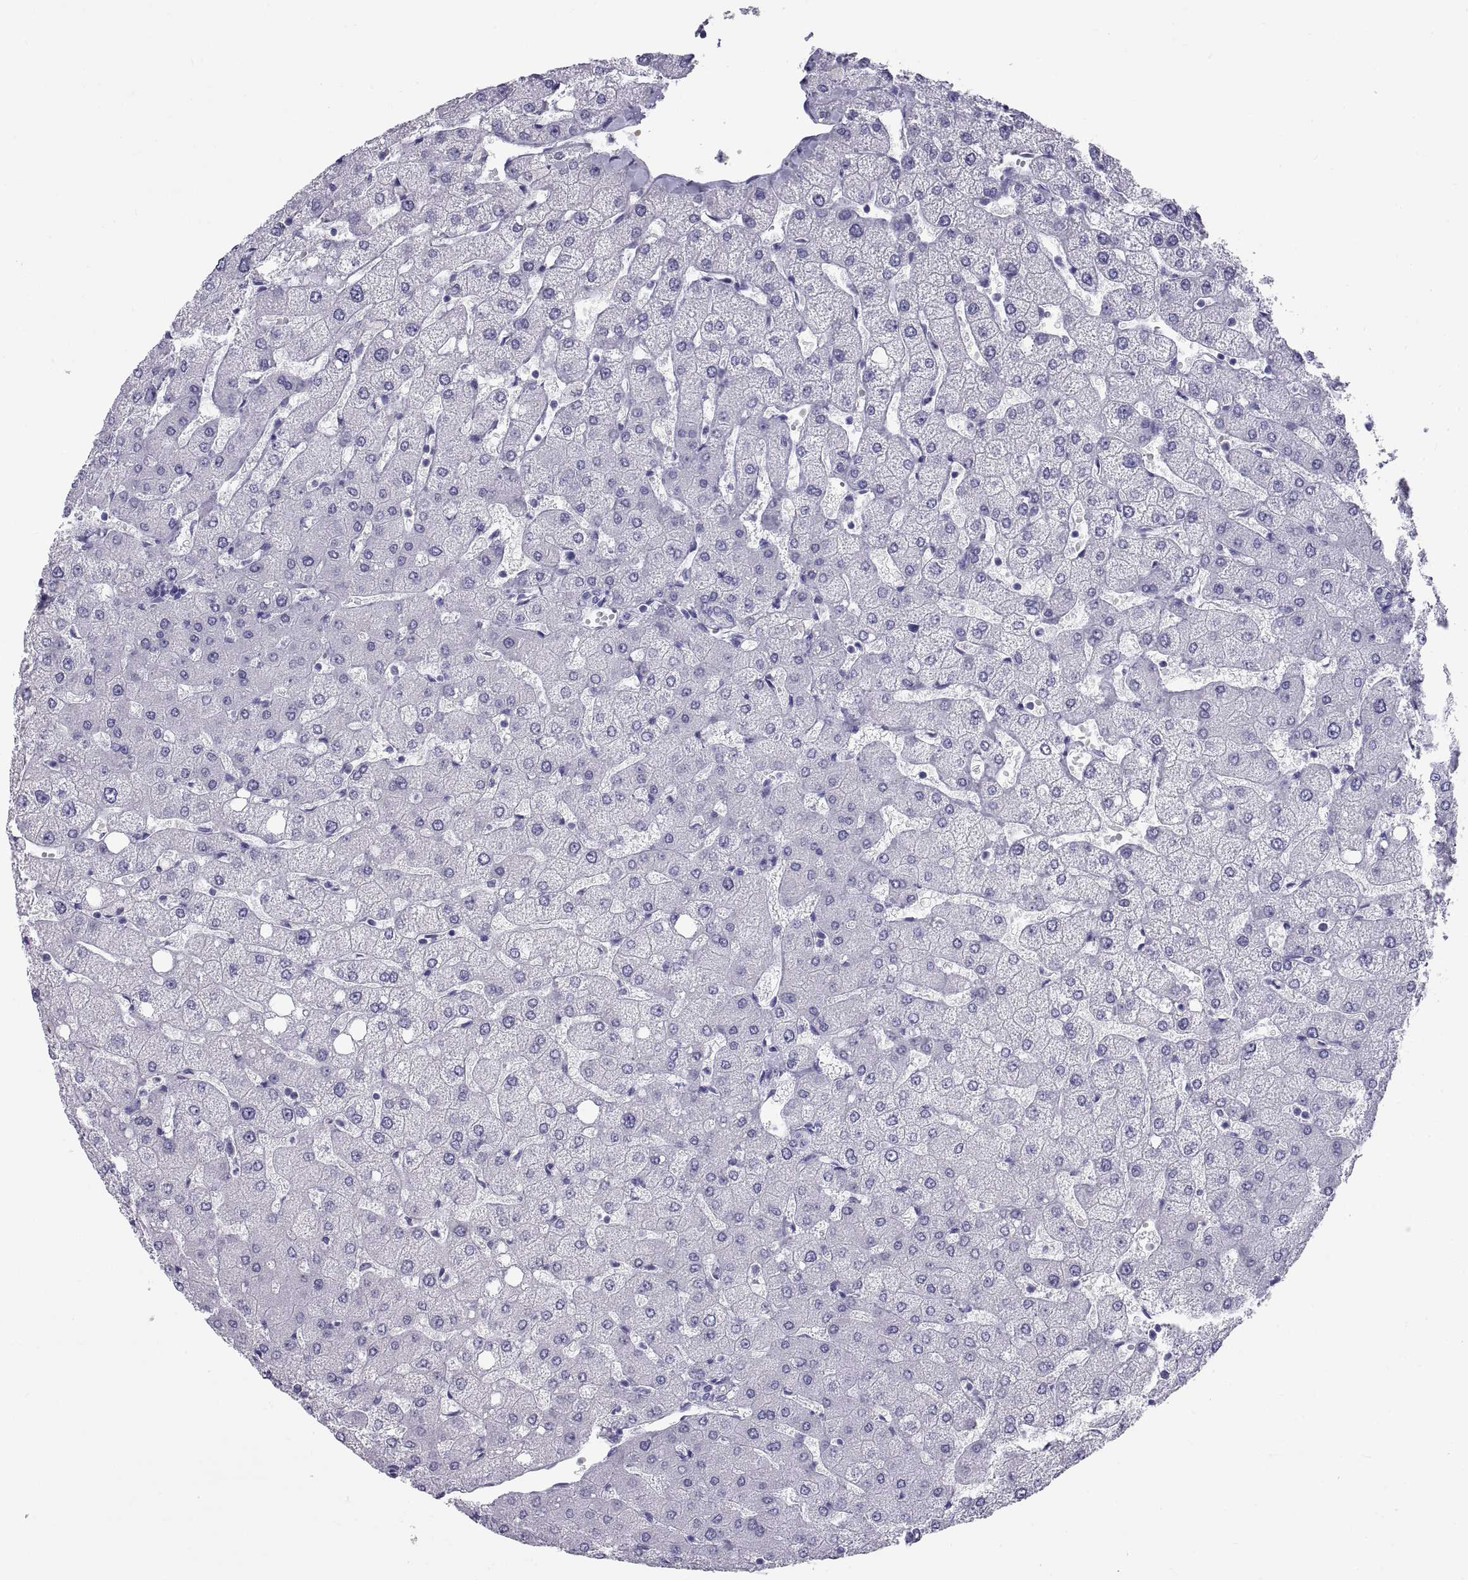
{"staining": {"intensity": "negative", "quantity": "none", "location": "none"}, "tissue": "liver", "cell_type": "Cholangiocytes", "image_type": "normal", "snomed": [{"axis": "morphology", "description": "Normal tissue, NOS"}, {"axis": "topography", "description": "Liver"}], "caption": "This is a micrograph of immunohistochemistry staining of benign liver, which shows no expression in cholangiocytes. (Stains: DAB immunohistochemistry (IHC) with hematoxylin counter stain, Microscopy: brightfield microscopy at high magnification).", "gene": "CT47A10", "patient": {"sex": "female", "age": 54}}